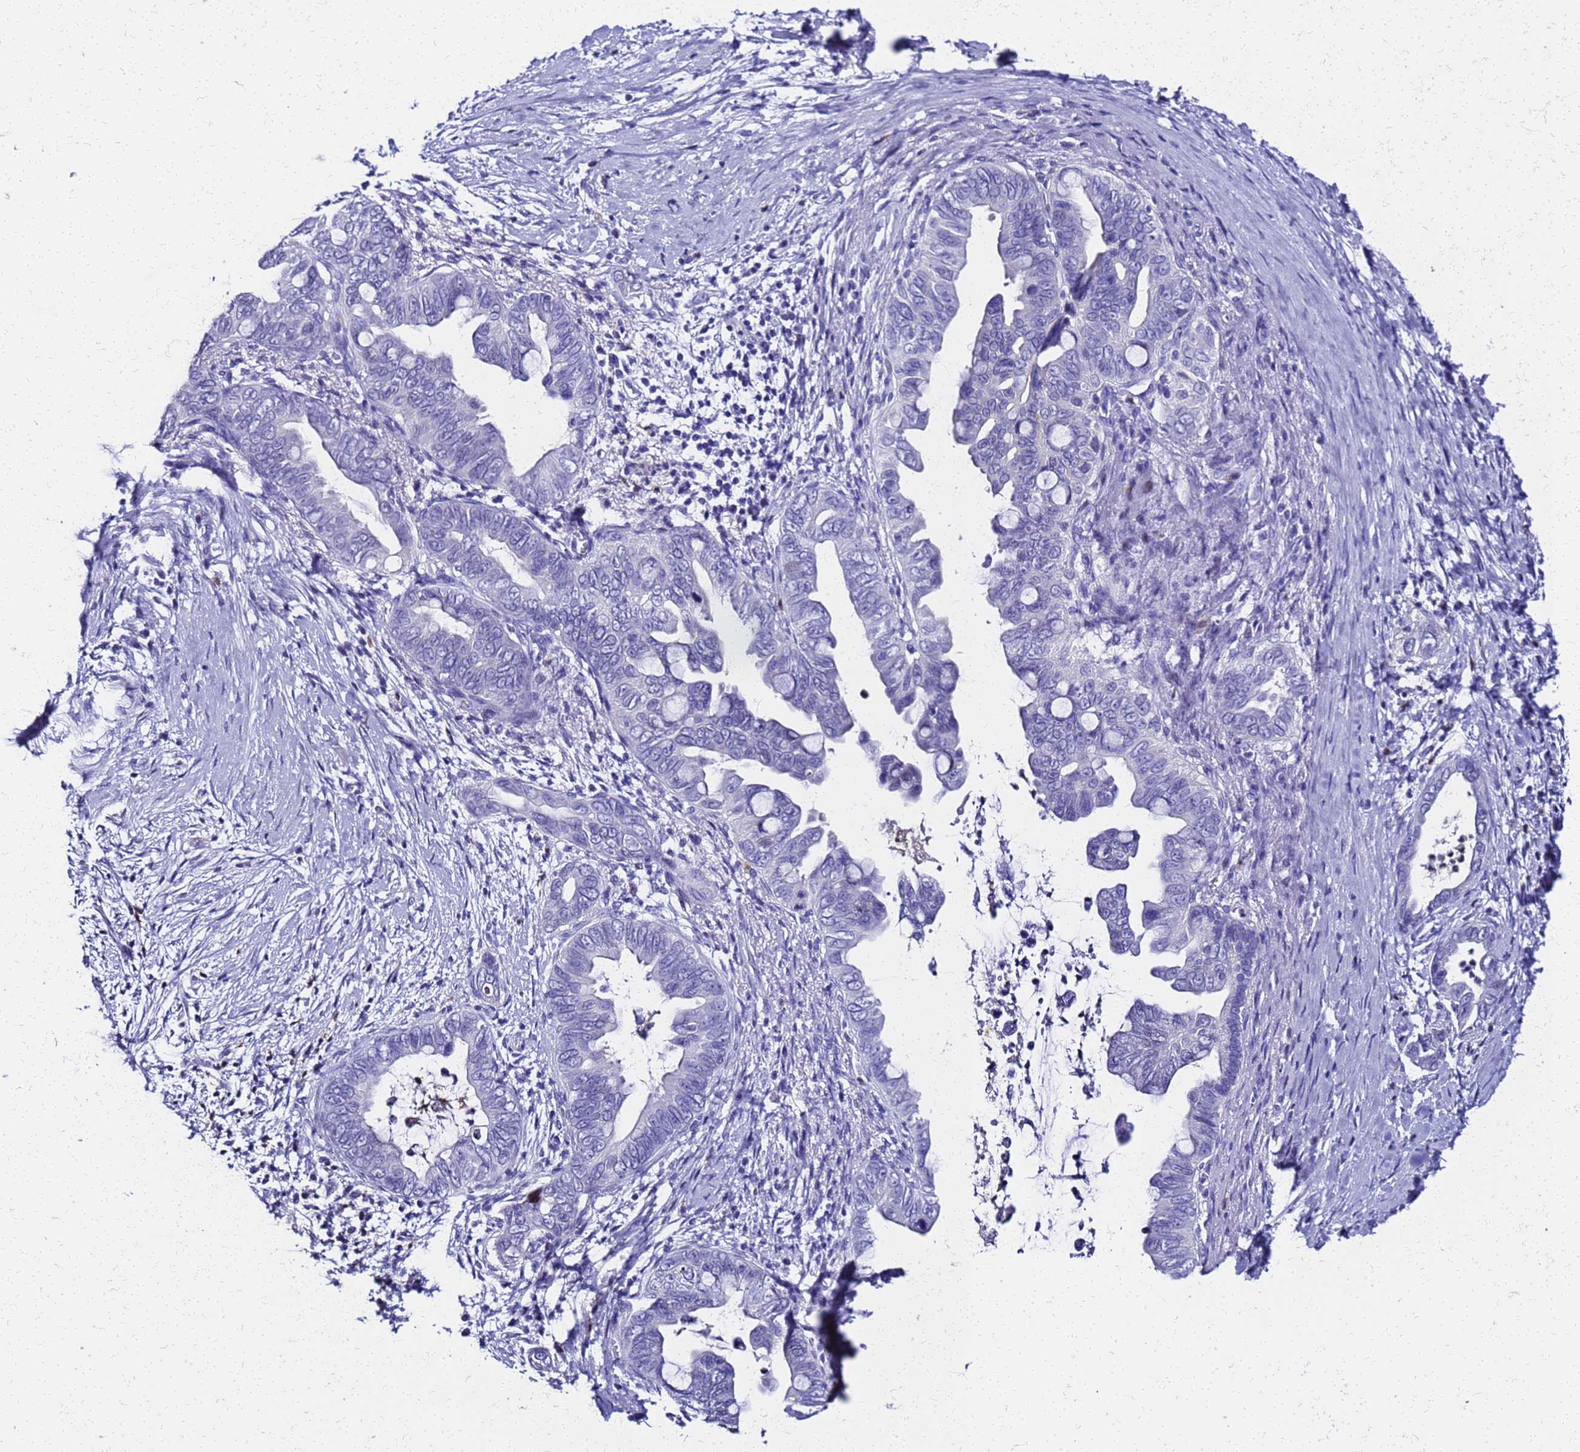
{"staining": {"intensity": "negative", "quantity": "none", "location": "none"}, "tissue": "pancreatic cancer", "cell_type": "Tumor cells", "image_type": "cancer", "snomed": [{"axis": "morphology", "description": "Adenocarcinoma, NOS"}, {"axis": "topography", "description": "Pancreas"}], "caption": "A histopathology image of human pancreatic cancer (adenocarcinoma) is negative for staining in tumor cells. (DAB (3,3'-diaminobenzidine) immunohistochemistry visualized using brightfield microscopy, high magnification).", "gene": "SMIM21", "patient": {"sex": "male", "age": 75}}